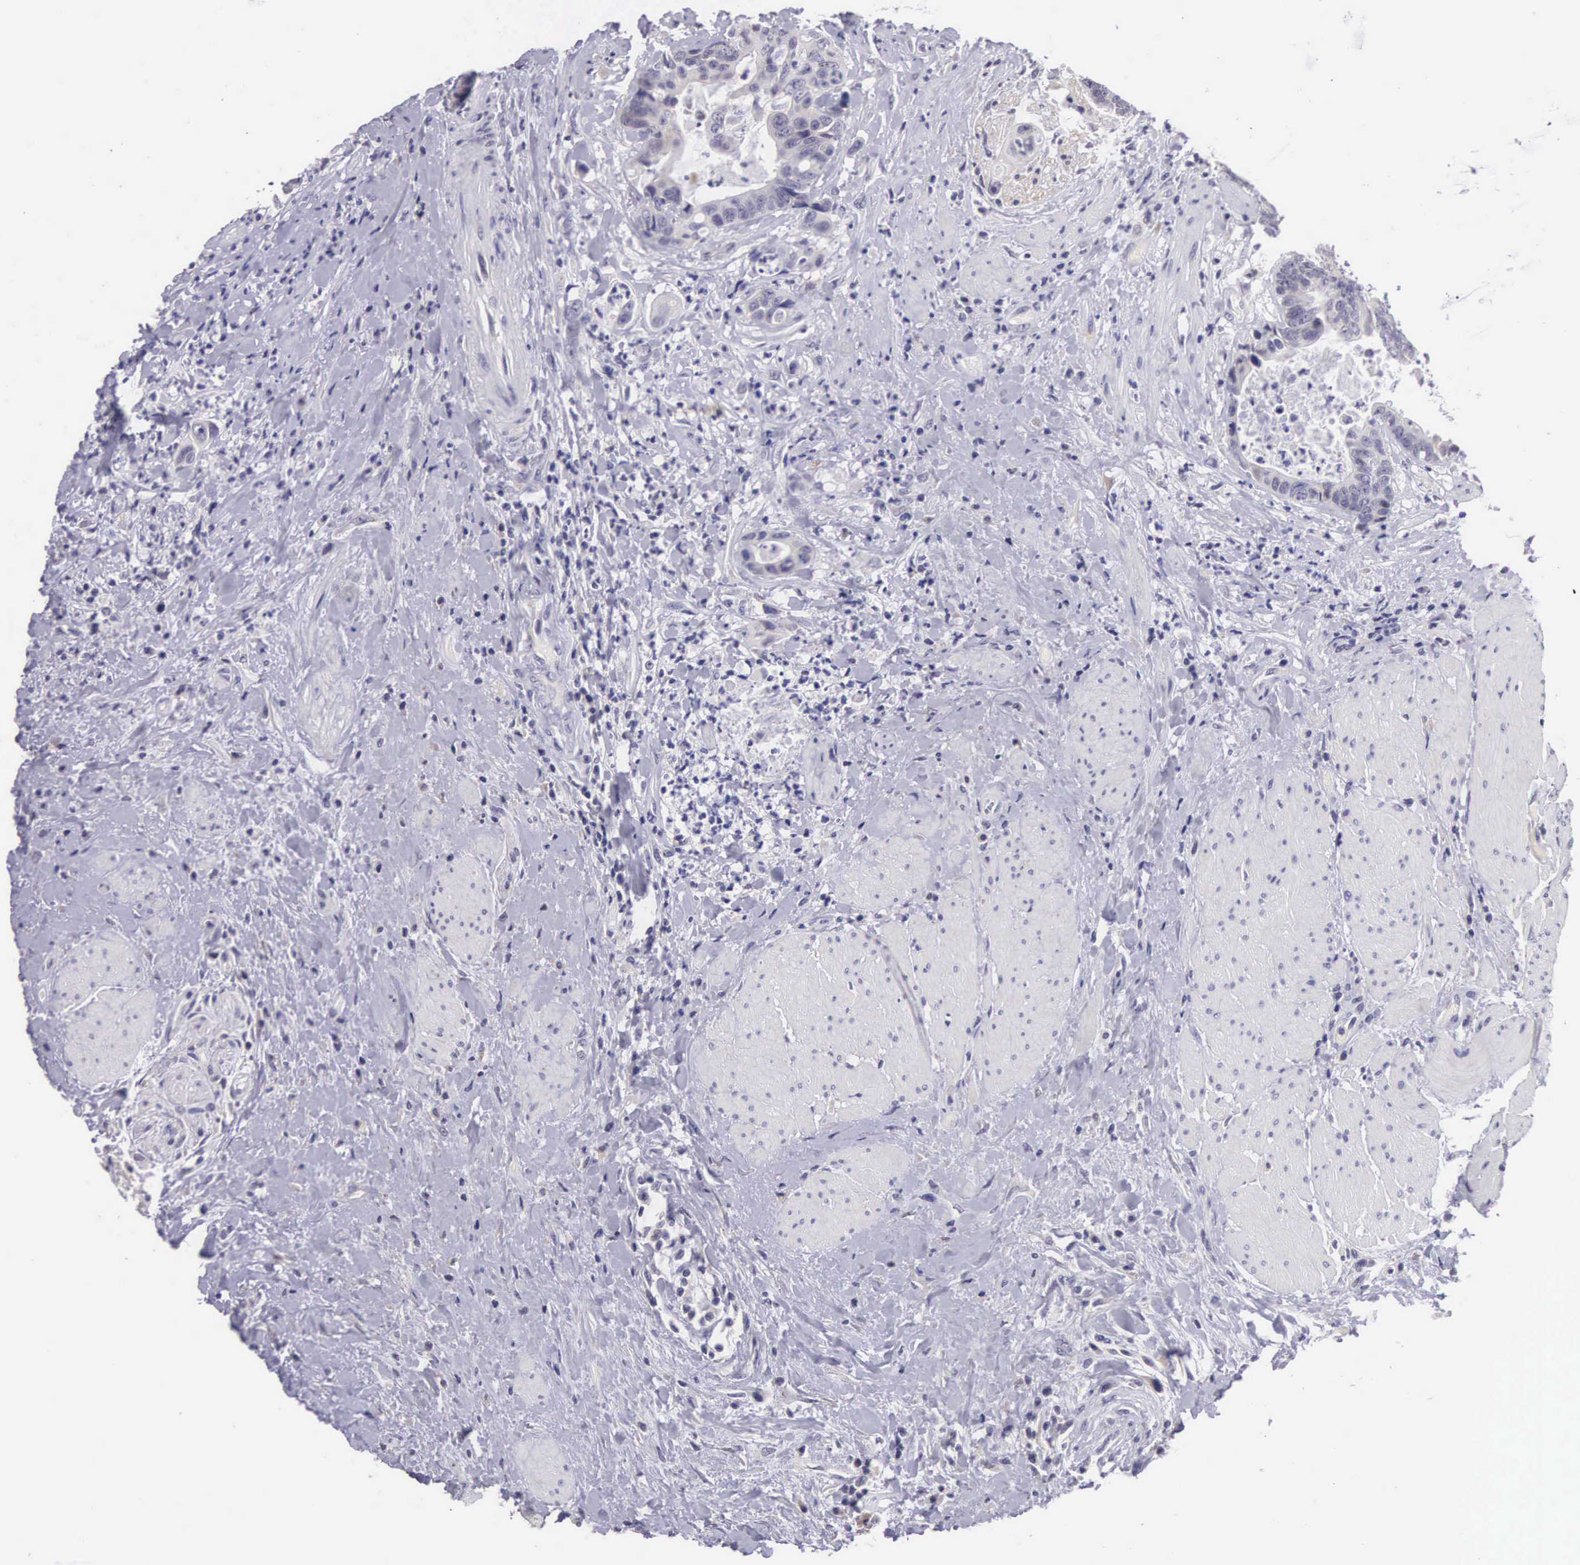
{"staining": {"intensity": "negative", "quantity": "none", "location": "none"}, "tissue": "colorectal cancer", "cell_type": "Tumor cells", "image_type": "cancer", "snomed": [{"axis": "morphology", "description": "Adenocarcinoma, NOS"}, {"axis": "topography", "description": "Rectum"}], "caption": "DAB immunohistochemical staining of colorectal cancer exhibits no significant staining in tumor cells.", "gene": "ARG2", "patient": {"sex": "female", "age": 65}}